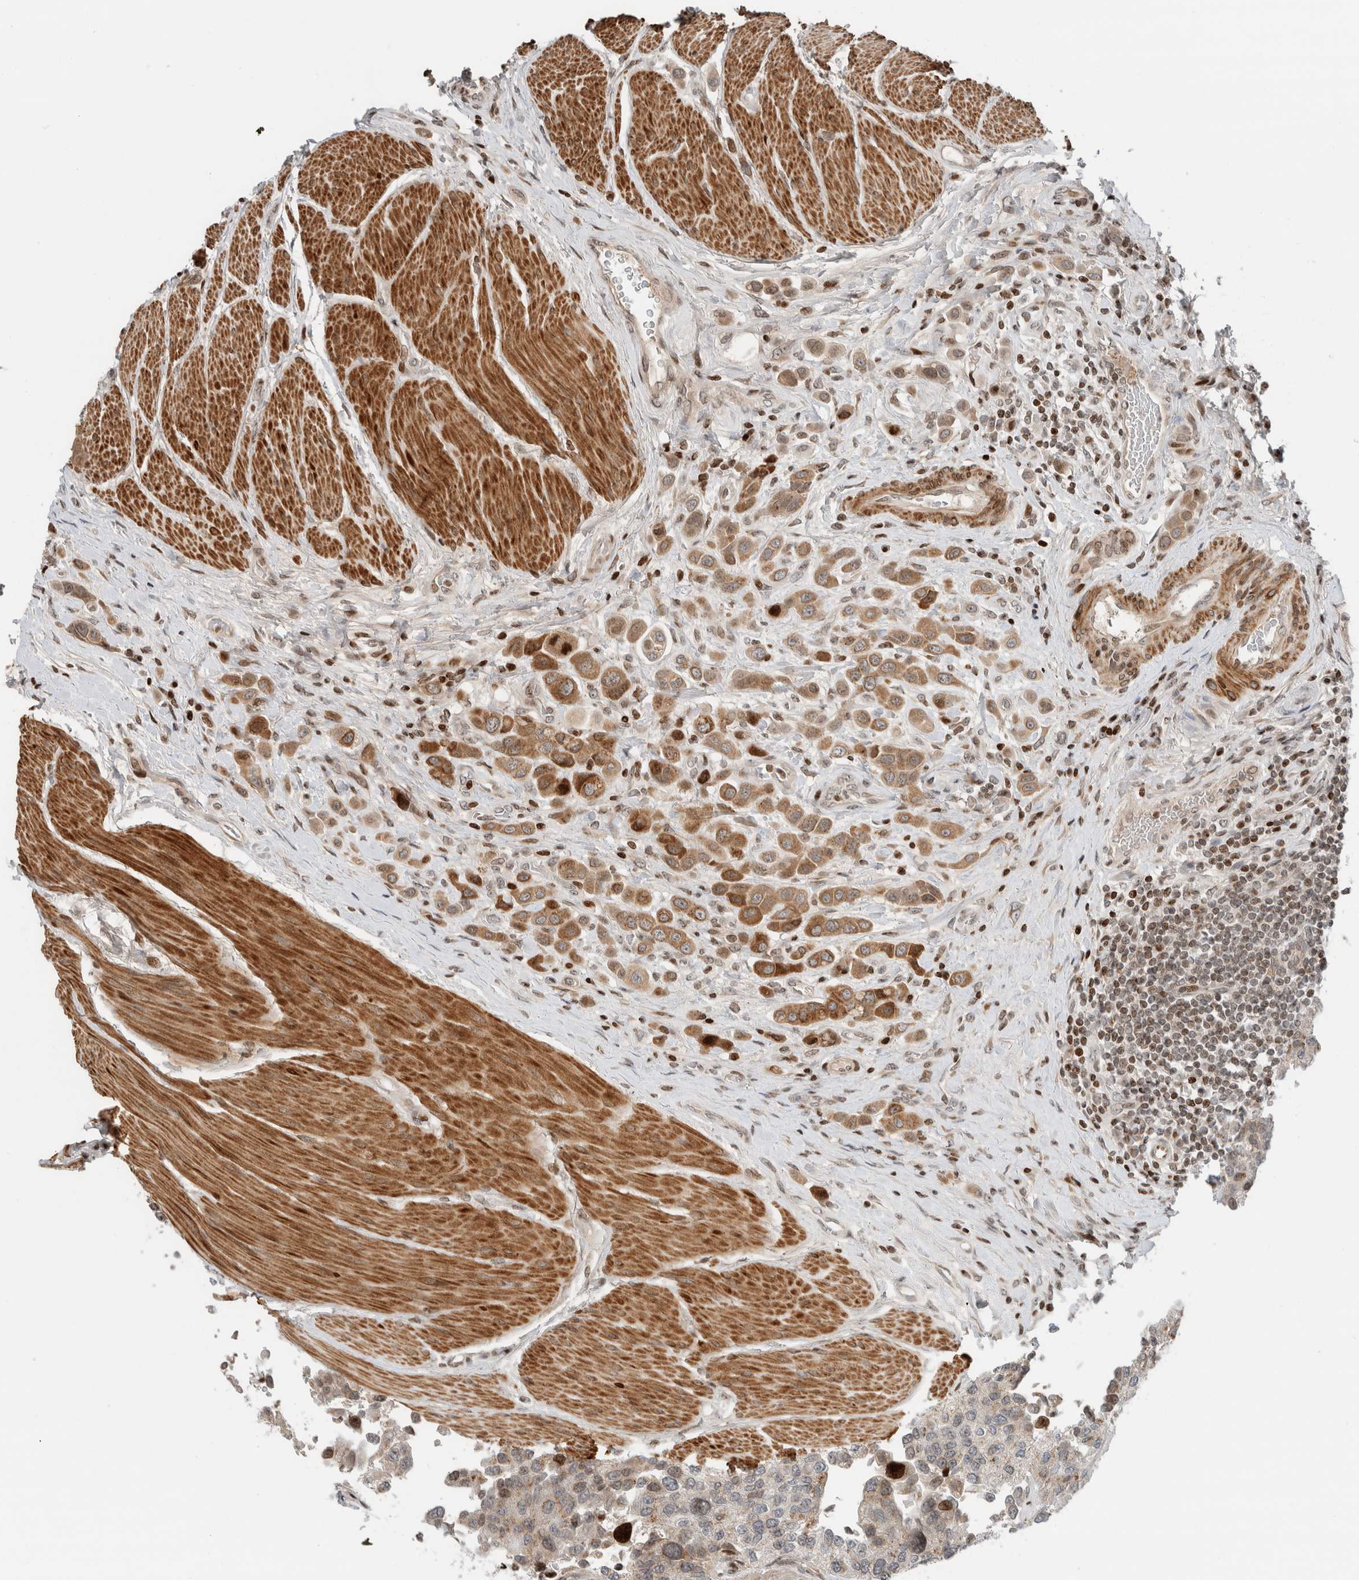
{"staining": {"intensity": "moderate", "quantity": ">75%", "location": "cytoplasmic/membranous"}, "tissue": "urothelial cancer", "cell_type": "Tumor cells", "image_type": "cancer", "snomed": [{"axis": "morphology", "description": "Urothelial carcinoma, High grade"}, {"axis": "topography", "description": "Urinary bladder"}], "caption": "Protein positivity by immunohistochemistry (IHC) shows moderate cytoplasmic/membranous expression in approximately >75% of tumor cells in urothelial carcinoma (high-grade). The staining is performed using DAB (3,3'-diaminobenzidine) brown chromogen to label protein expression. The nuclei are counter-stained blue using hematoxylin.", "gene": "GINS4", "patient": {"sex": "male", "age": 50}}